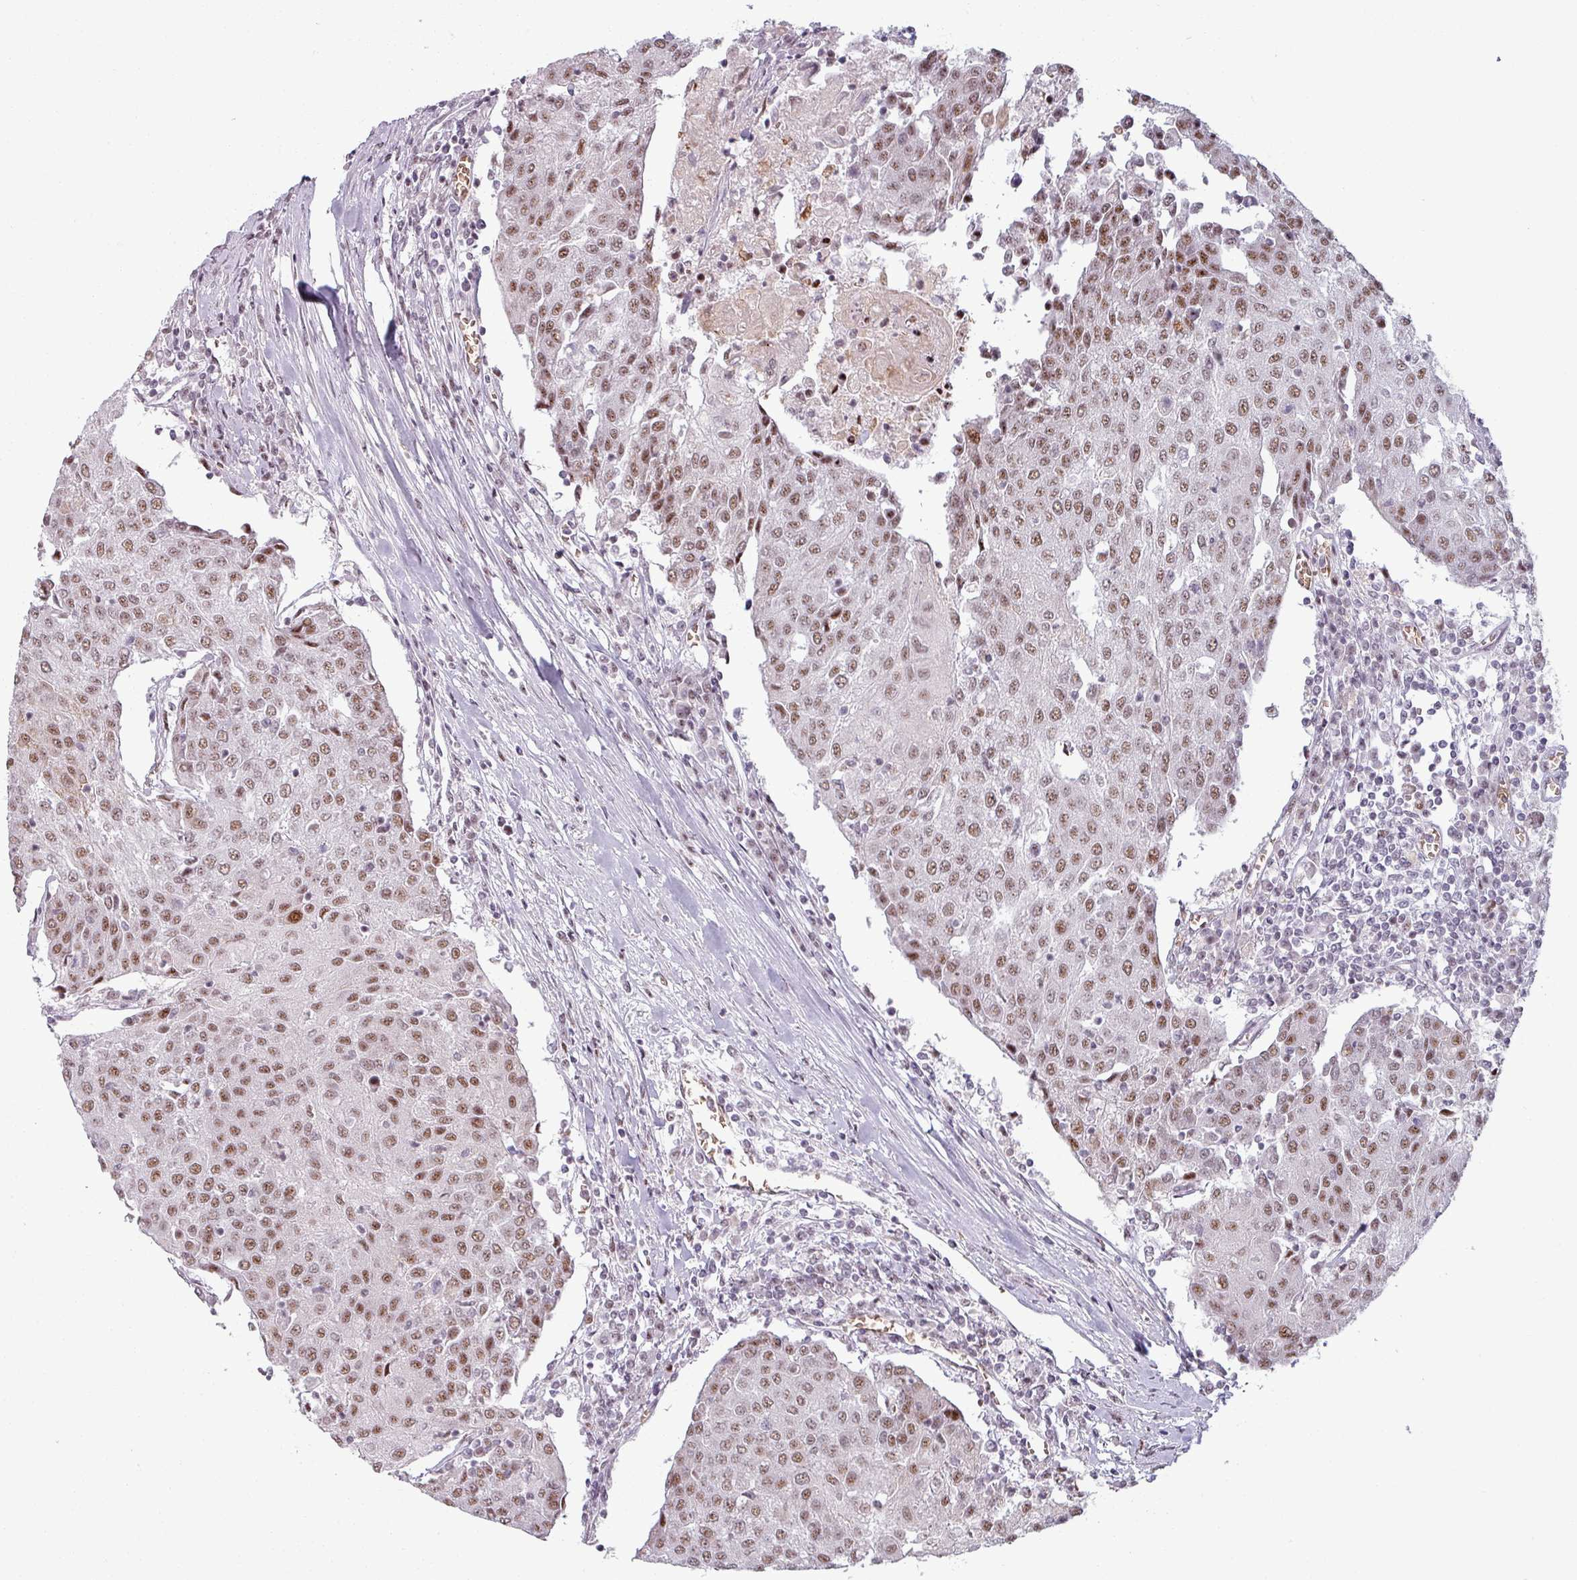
{"staining": {"intensity": "moderate", "quantity": ">75%", "location": "nuclear"}, "tissue": "urothelial cancer", "cell_type": "Tumor cells", "image_type": "cancer", "snomed": [{"axis": "morphology", "description": "Urothelial carcinoma, High grade"}, {"axis": "topography", "description": "Urinary bladder"}], "caption": "Human urothelial cancer stained with a protein marker reveals moderate staining in tumor cells.", "gene": "NCOR1", "patient": {"sex": "female", "age": 85}}